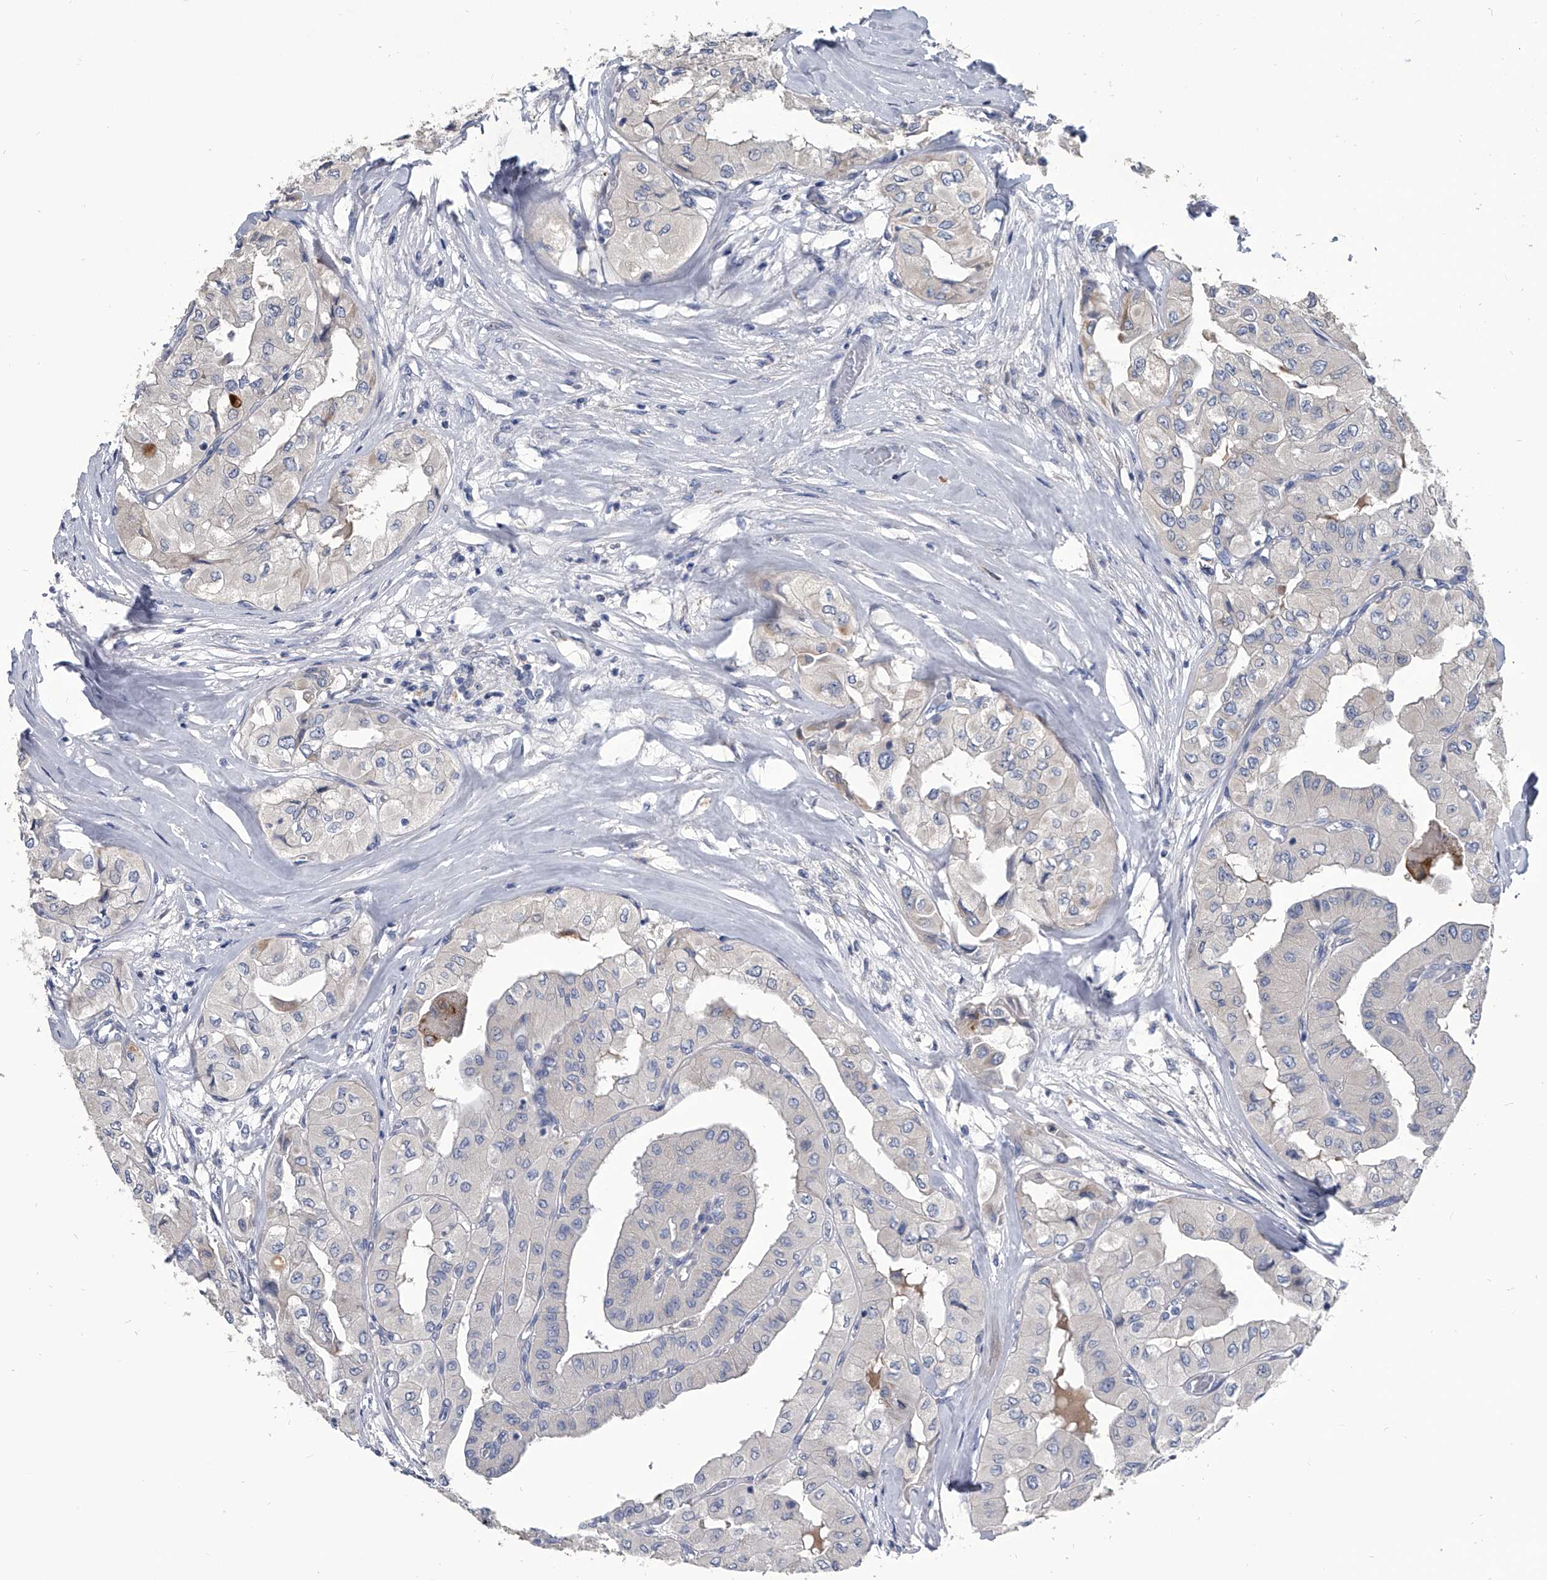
{"staining": {"intensity": "negative", "quantity": "none", "location": "none"}, "tissue": "thyroid cancer", "cell_type": "Tumor cells", "image_type": "cancer", "snomed": [{"axis": "morphology", "description": "Papillary adenocarcinoma, NOS"}, {"axis": "topography", "description": "Thyroid gland"}], "caption": "Image shows no protein staining in tumor cells of thyroid papillary adenocarcinoma tissue.", "gene": "SPP1", "patient": {"sex": "female", "age": 59}}